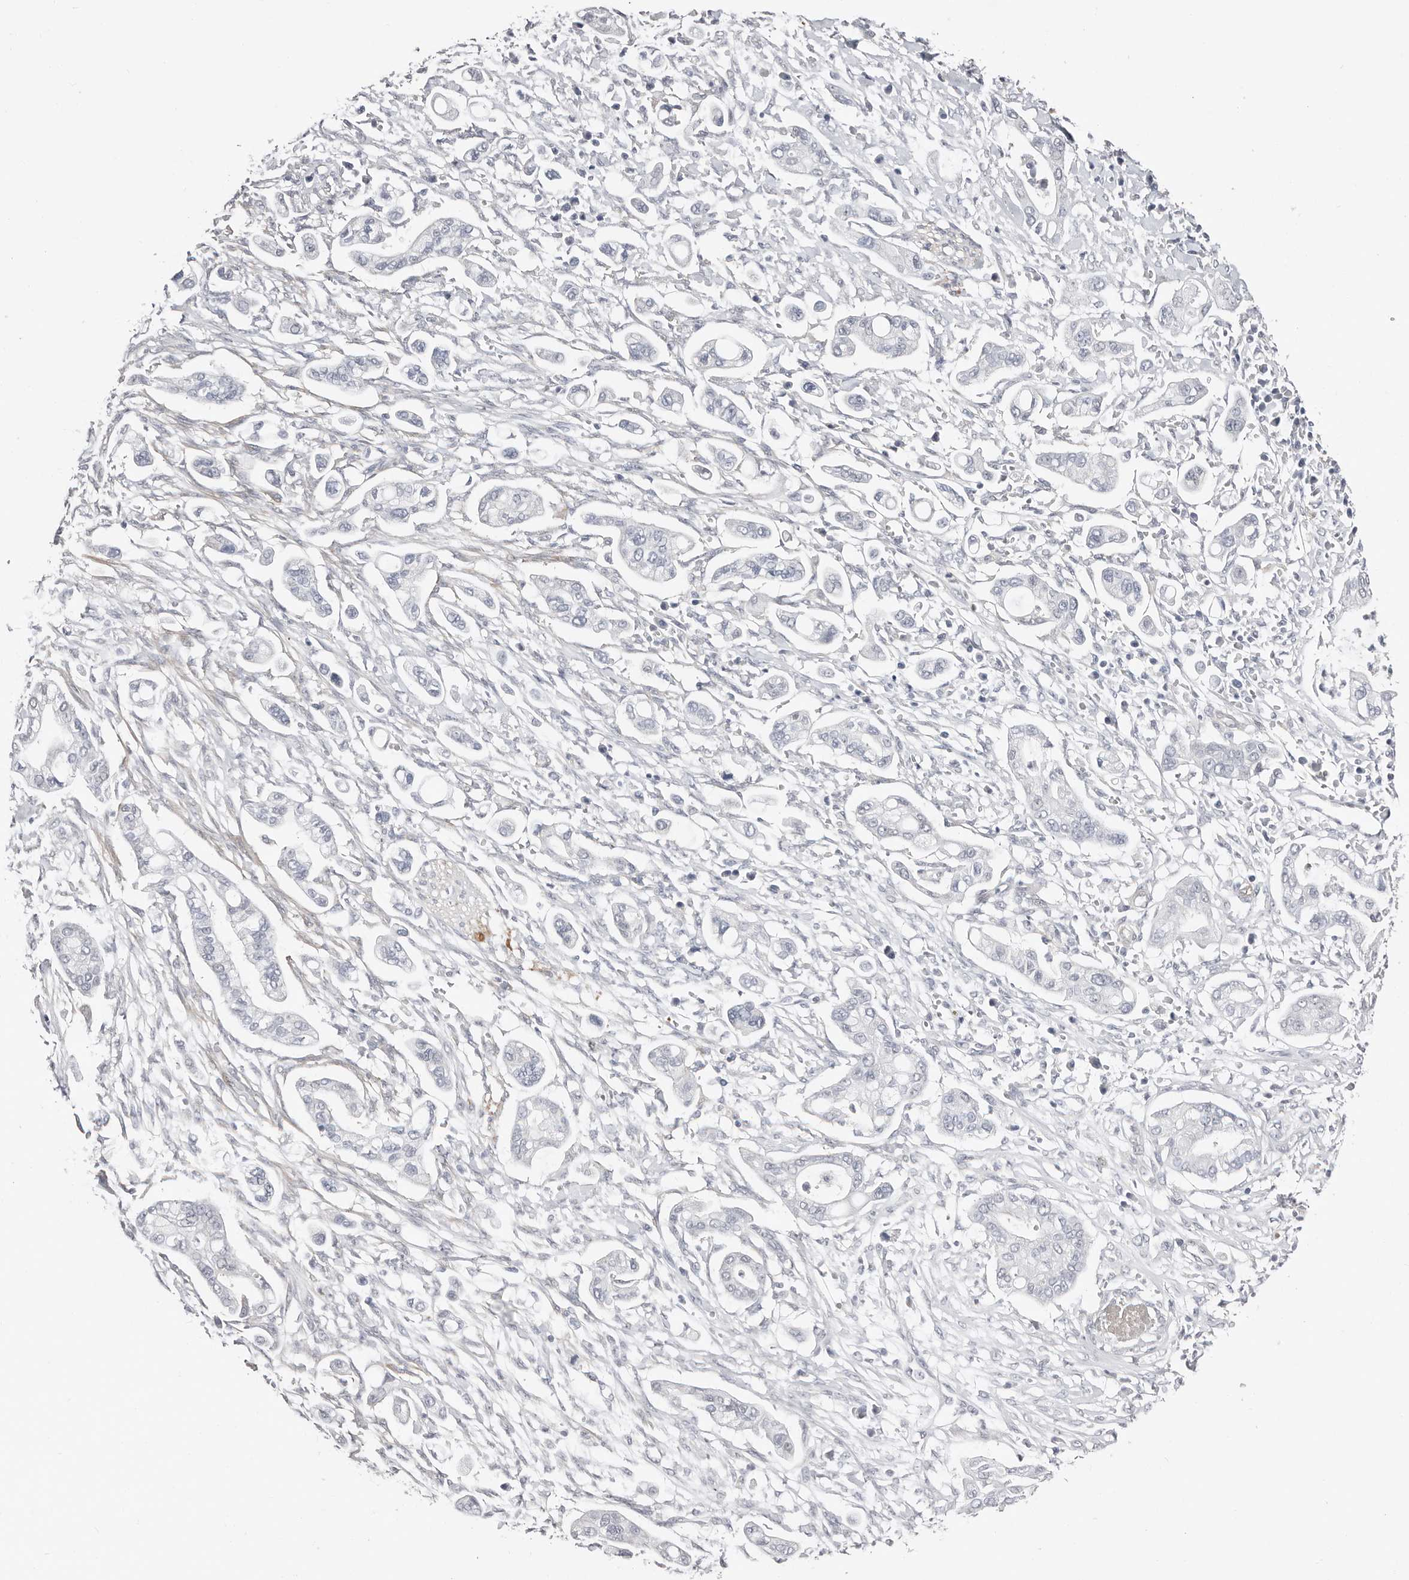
{"staining": {"intensity": "negative", "quantity": "none", "location": "none"}, "tissue": "pancreatic cancer", "cell_type": "Tumor cells", "image_type": "cancer", "snomed": [{"axis": "morphology", "description": "Adenocarcinoma, NOS"}, {"axis": "topography", "description": "Pancreas"}], "caption": "Tumor cells are negative for brown protein staining in pancreatic cancer.", "gene": "ASRGL1", "patient": {"sex": "male", "age": 68}}